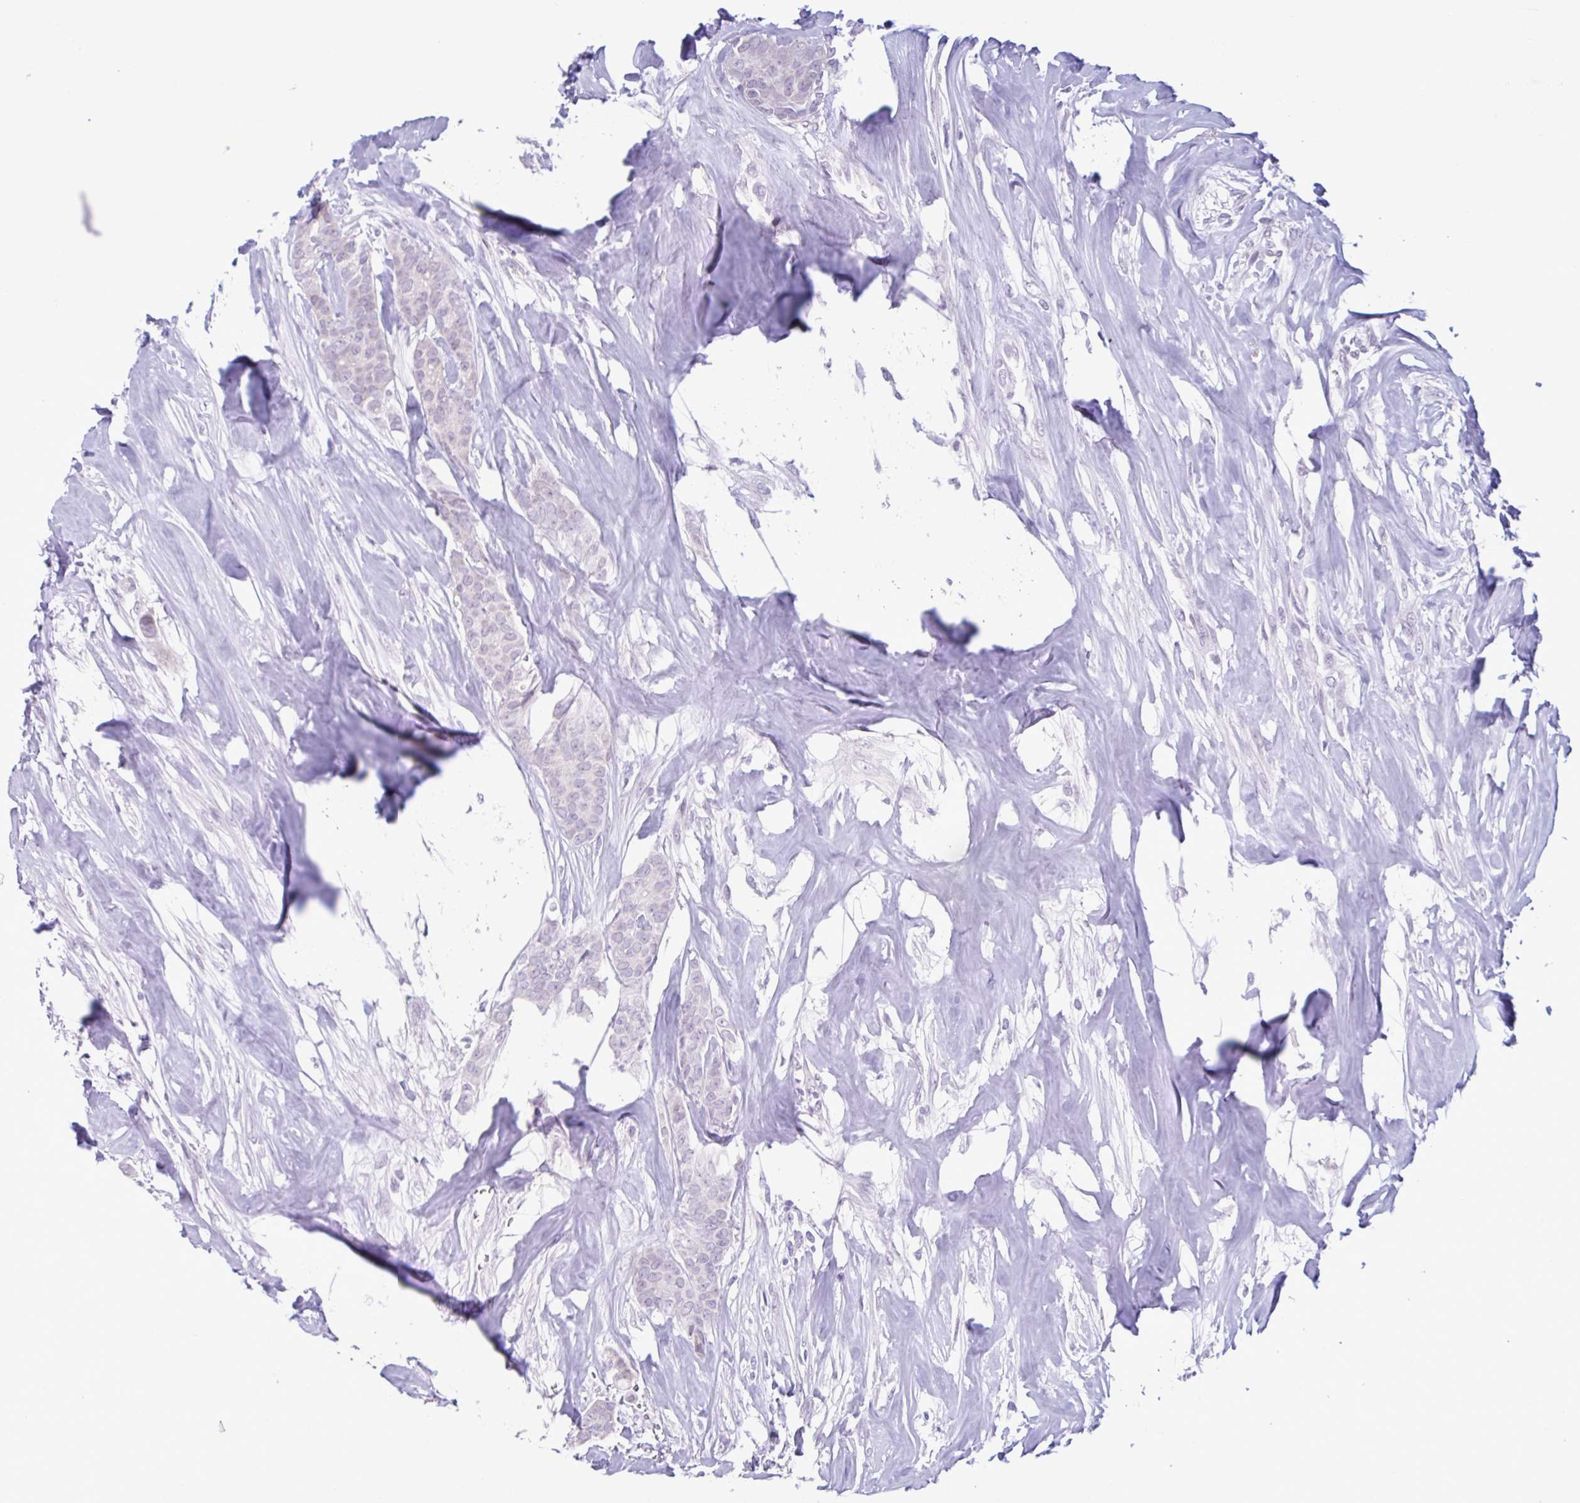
{"staining": {"intensity": "negative", "quantity": "none", "location": "none"}, "tissue": "breast cancer", "cell_type": "Tumor cells", "image_type": "cancer", "snomed": [{"axis": "morphology", "description": "Duct carcinoma"}, {"axis": "topography", "description": "Breast"}], "caption": "A histopathology image of intraductal carcinoma (breast) stained for a protein demonstrates no brown staining in tumor cells.", "gene": "CEP120", "patient": {"sex": "female", "age": 84}}